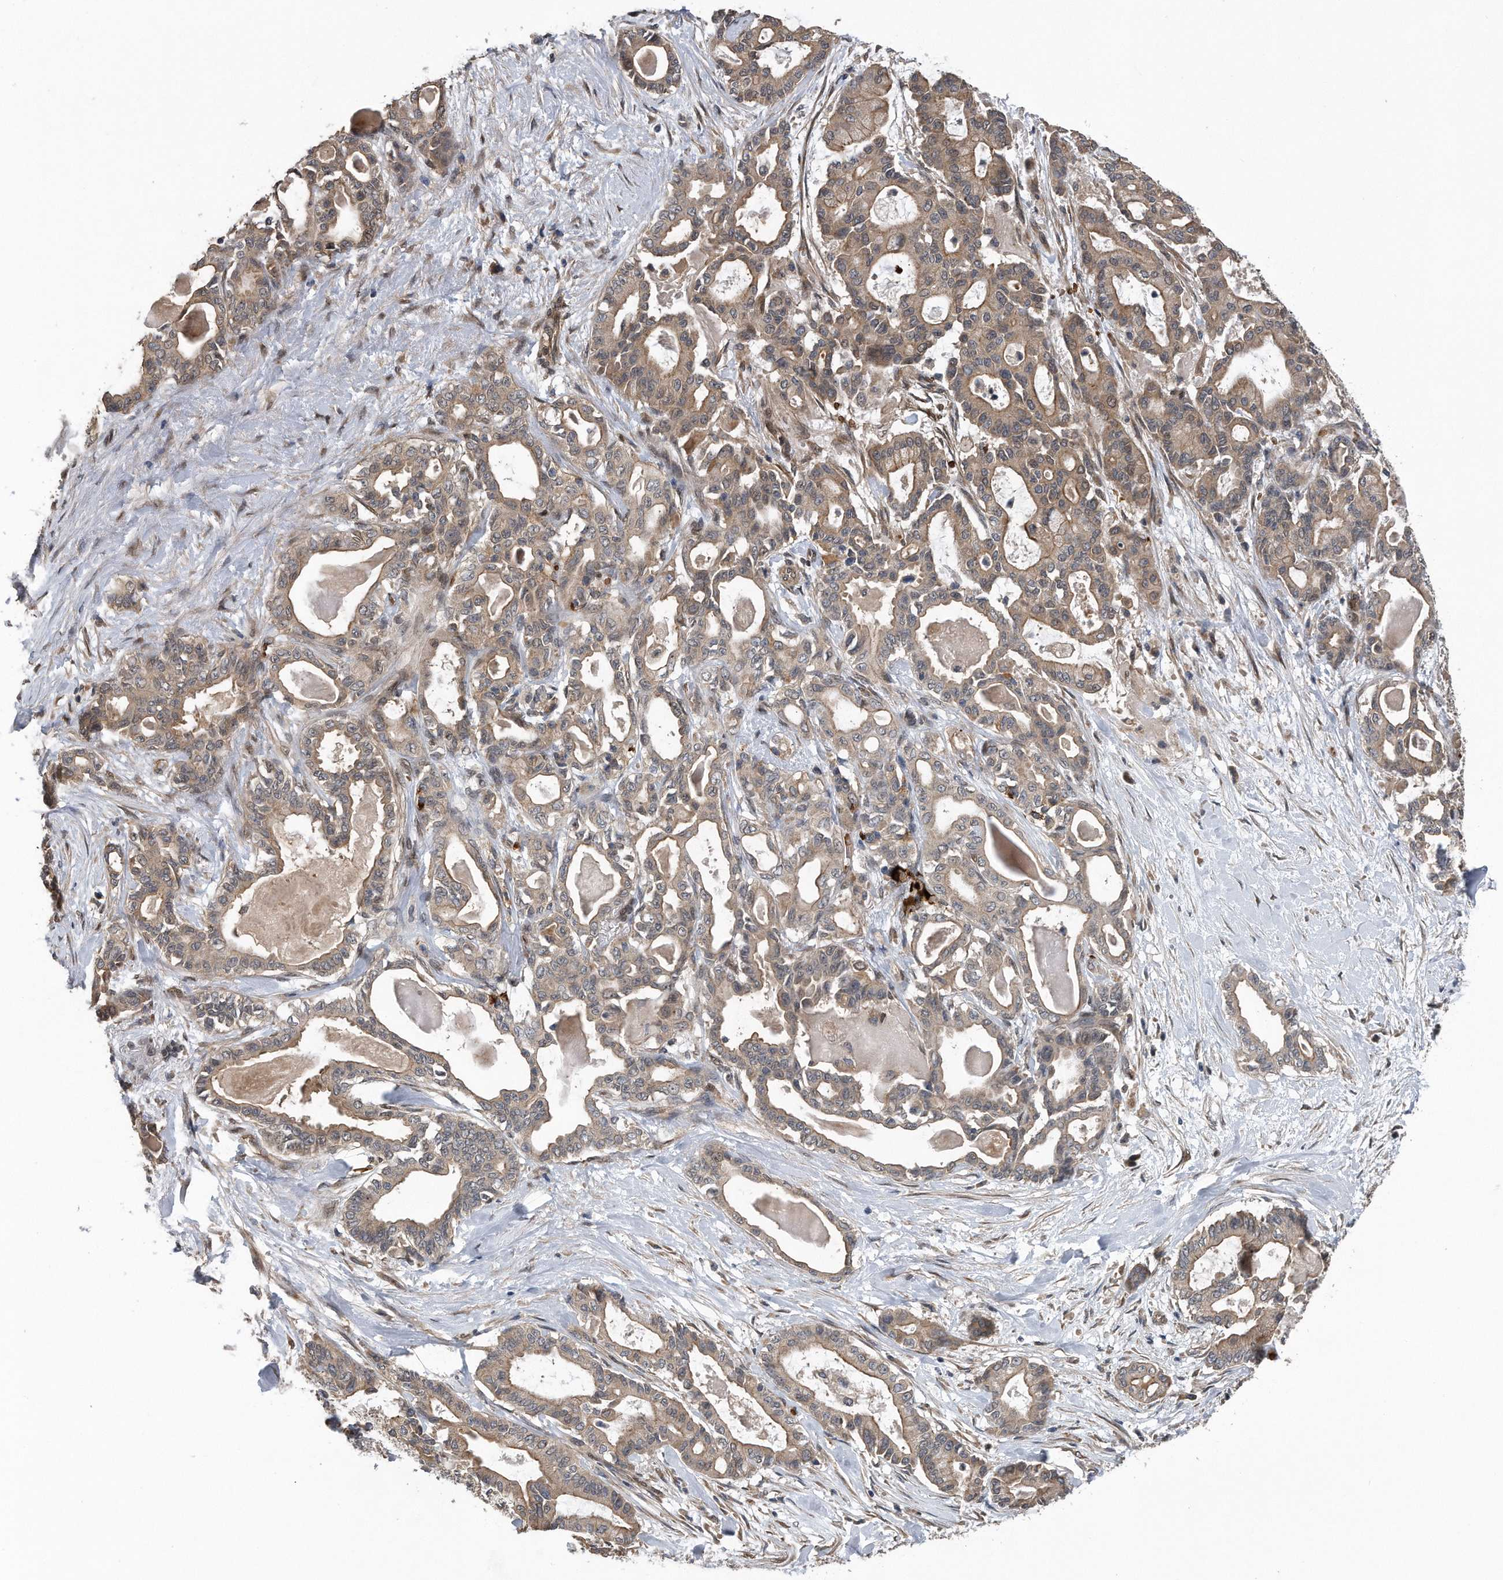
{"staining": {"intensity": "moderate", "quantity": ">75%", "location": "cytoplasmic/membranous"}, "tissue": "pancreatic cancer", "cell_type": "Tumor cells", "image_type": "cancer", "snomed": [{"axis": "morphology", "description": "Adenocarcinoma, NOS"}, {"axis": "topography", "description": "Pancreas"}], "caption": "An immunohistochemistry image of tumor tissue is shown. Protein staining in brown labels moderate cytoplasmic/membranous positivity in pancreatic cancer within tumor cells.", "gene": "ZNF79", "patient": {"sex": "male", "age": 63}}